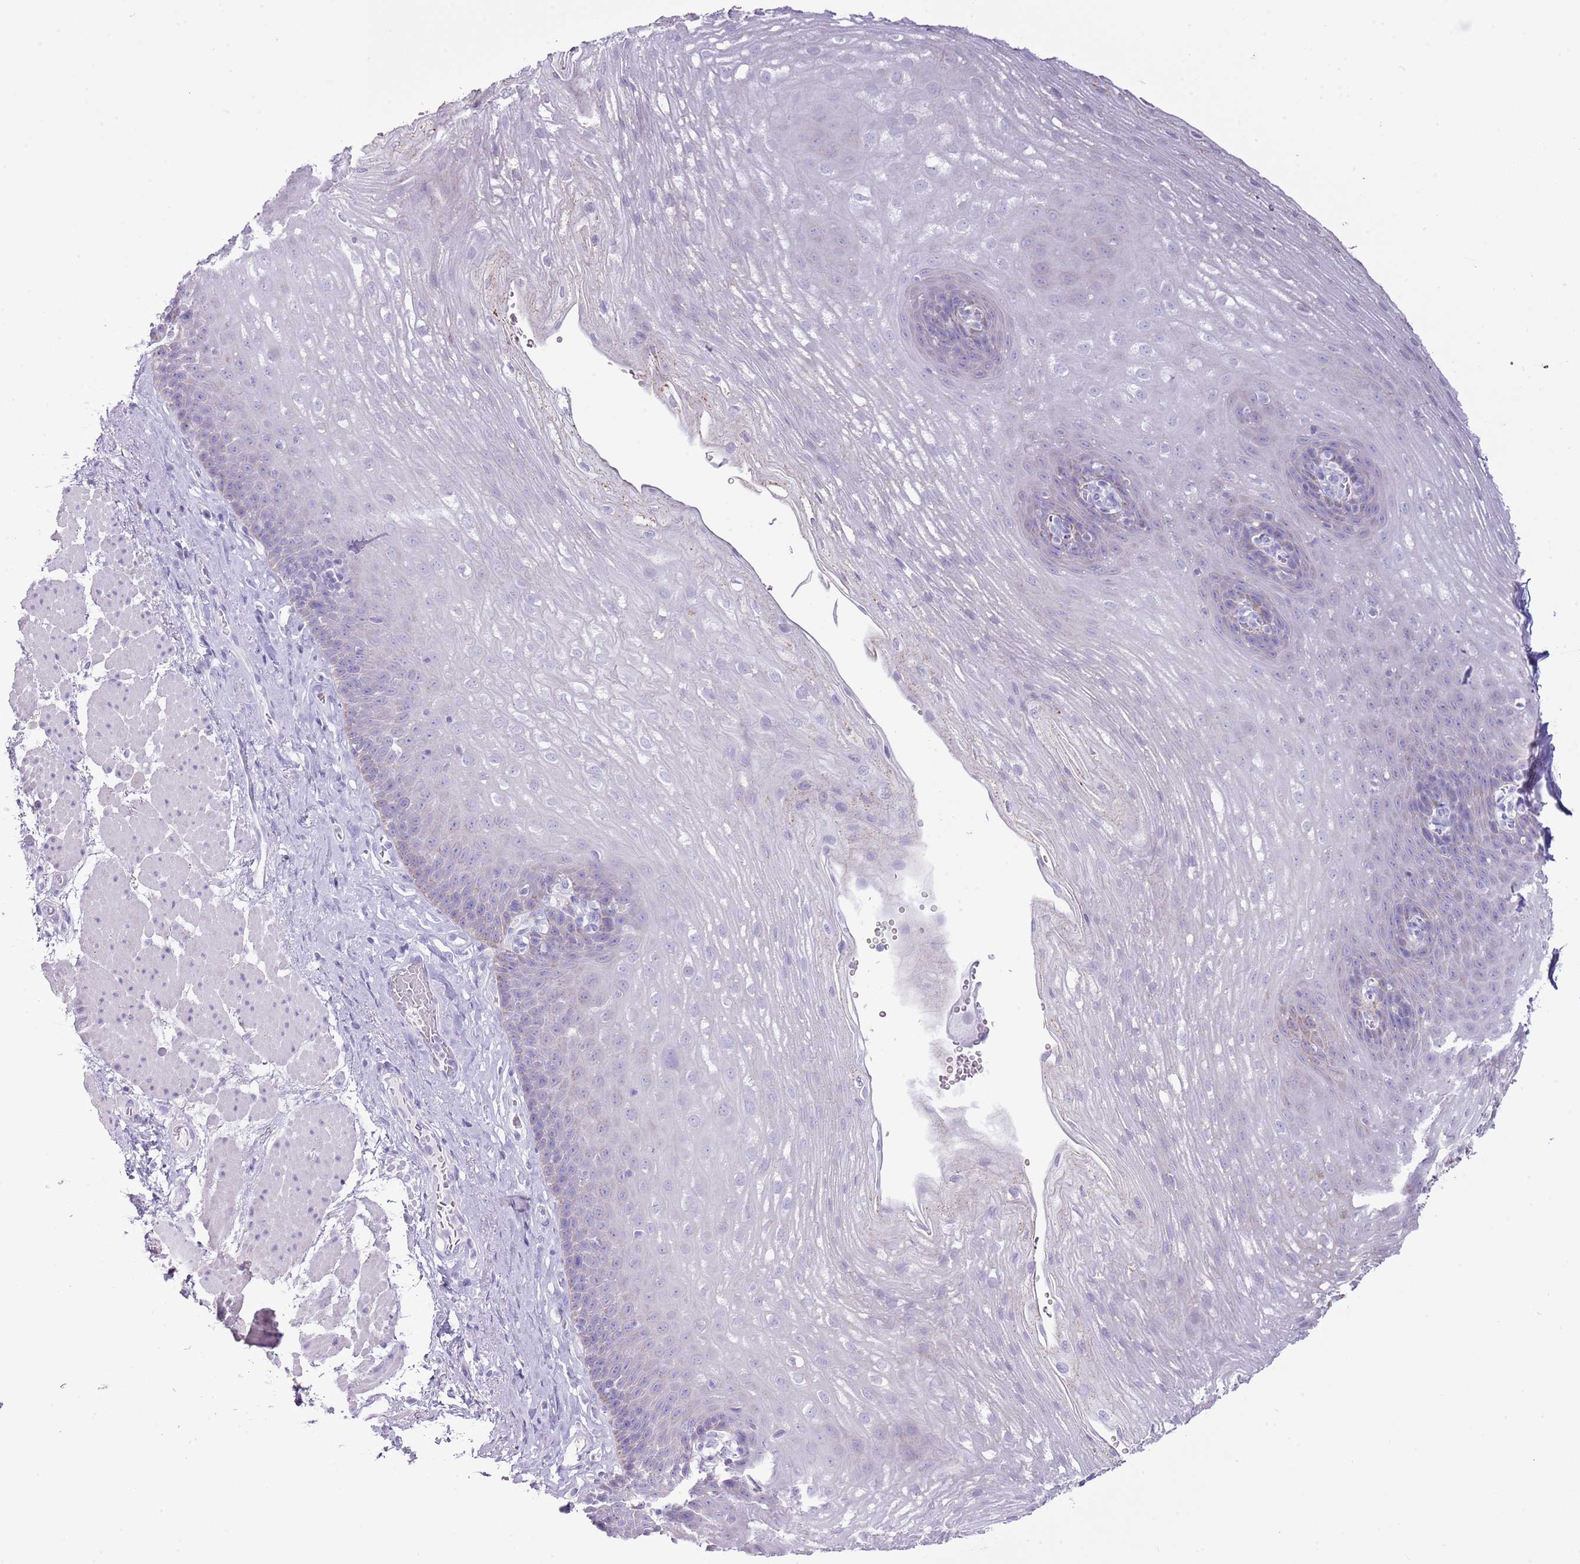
{"staining": {"intensity": "negative", "quantity": "none", "location": "none"}, "tissue": "esophagus", "cell_type": "Squamous epithelial cells", "image_type": "normal", "snomed": [{"axis": "morphology", "description": "Normal tissue, NOS"}, {"axis": "topography", "description": "Esophagus"}], "caption": "Immunohistochemistry image of unremarkable human esophagus stained for a protein (brown), which displays no positivity in squamous epithelial cells.", "gene": "SLC23A1", "patient": {"sex": "female", "age": 66}}